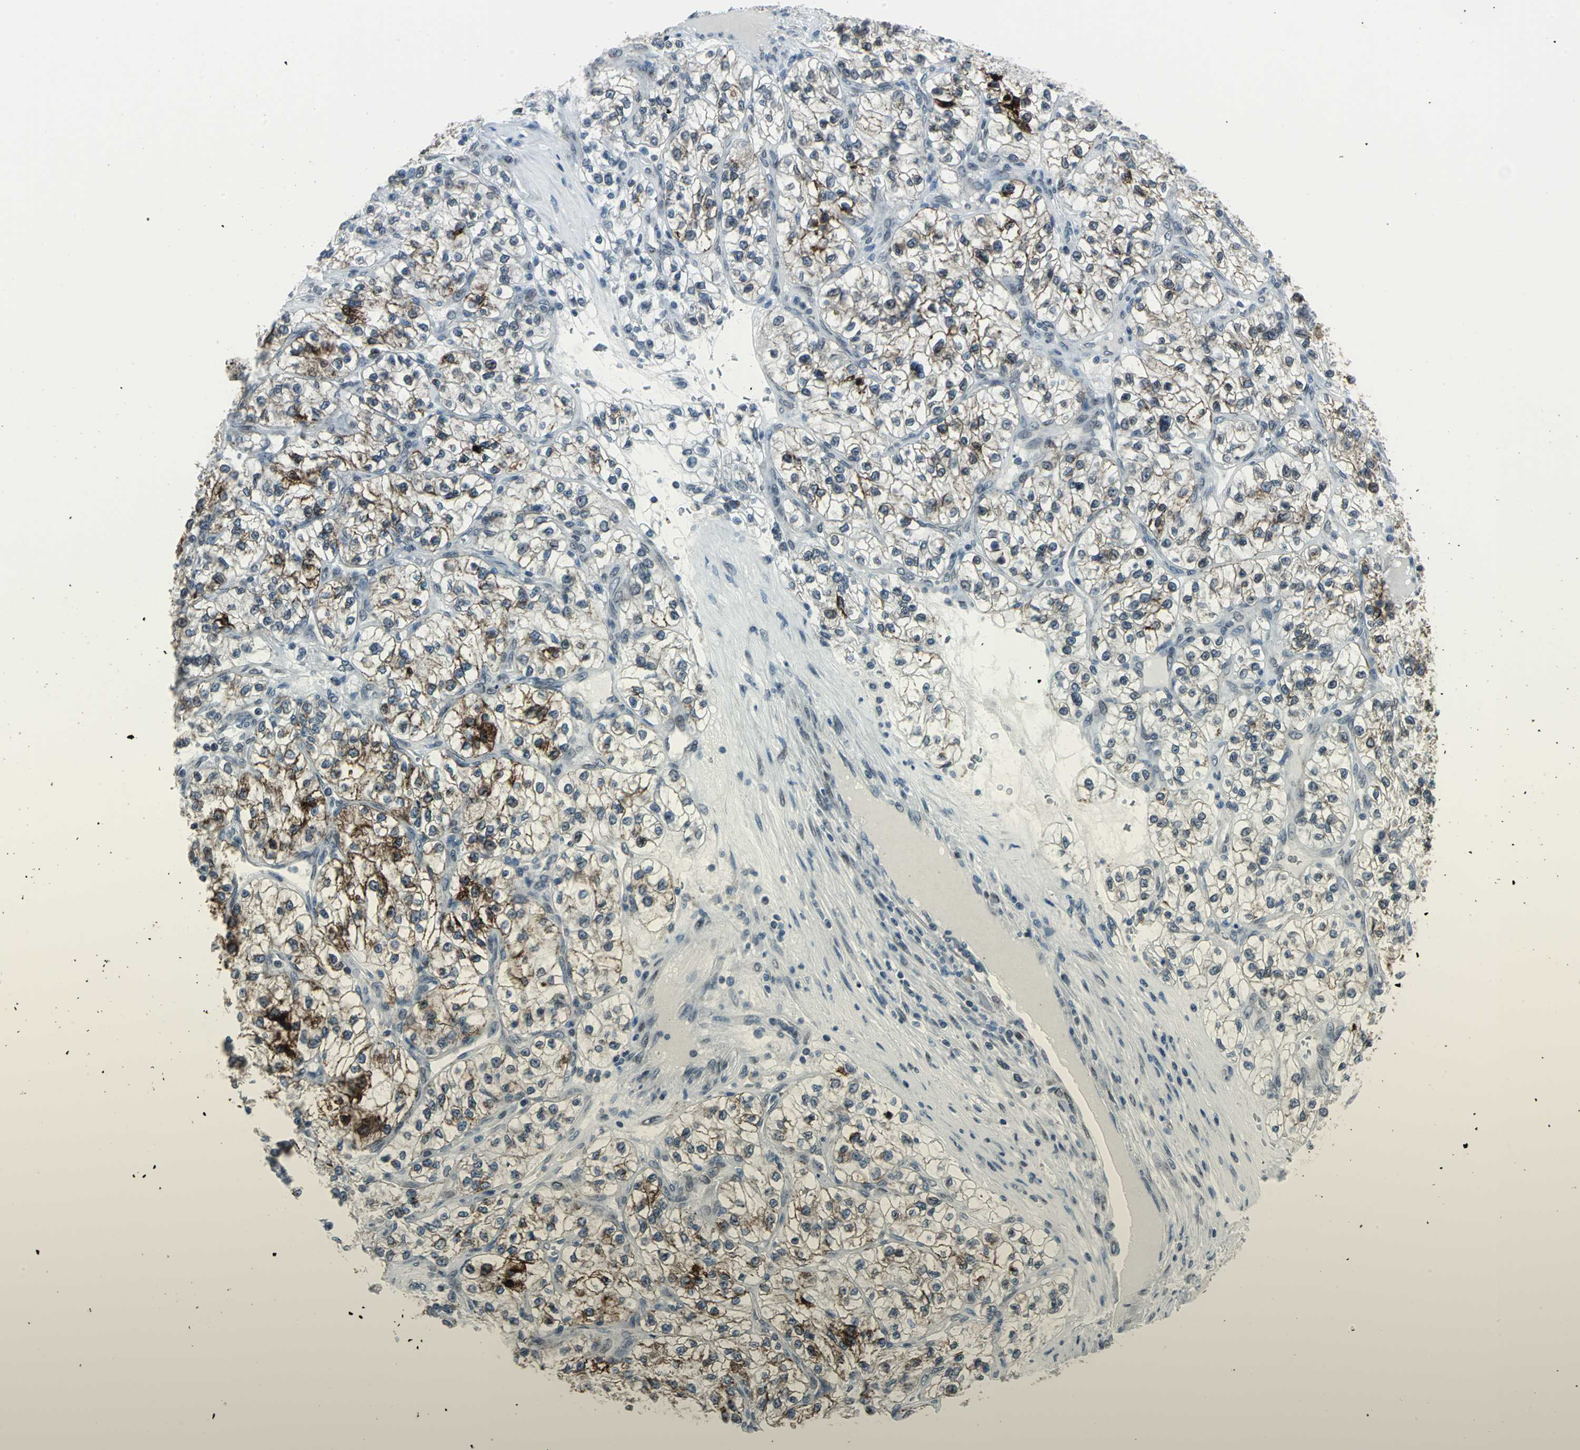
{"staining": {"intensity": "strong", "quantity": ">75%", "location": "cytoplasmic/membranous,nuclear"}, "tissue": "renal cancer", "cell_type": "Tumor cells", "image_type": "cancer", "snomed": [{"axis": "morphology", "description": "Adenocarcinoma, NOS"}, {"axis": "topography", "description": "Kidney"}], "caption": "This micrograph exhibits IHC staining of human renal cancer, with high strong cytoplasmic/membranous and nuclear staining in approximately >75% of tumor cells.", "gene": "SNUPN", "patient": {"sex": "female", "age": 57}}